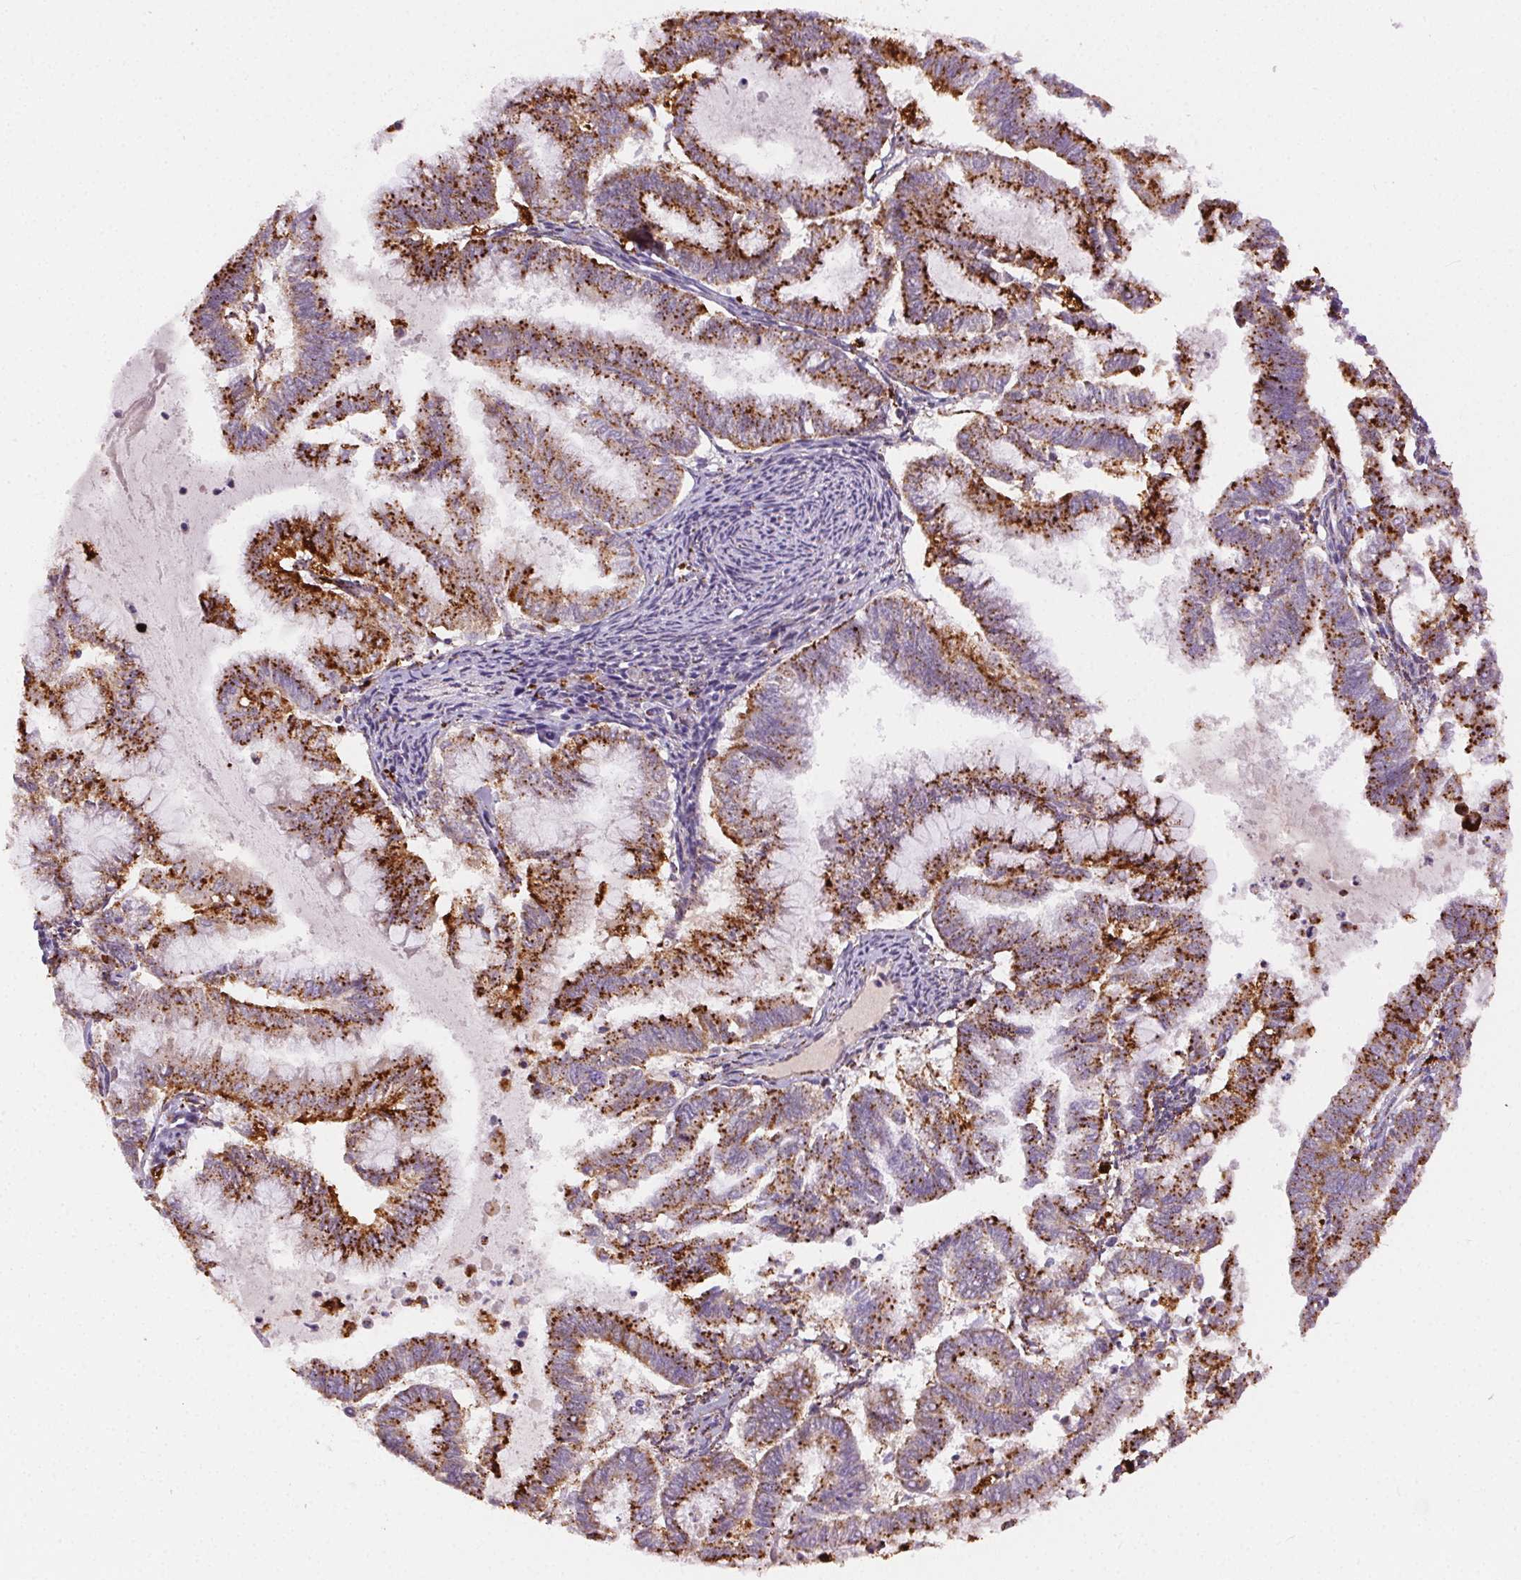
{"staining": {"intensity": "strong", "quantity": "25%-75%", "location": "cytoplasmic/membranous"}, "tissue": "endometrial cancer", "cell_type": "Tumor cells", "image_type": "cancer", "snomed": [{"axis": "morphology", "description": "Adenocarcinoma, NOS"}, {"axis": "topography", "description": "Endometrium"}], "caption": "Immunohistochemical staining of human endometrial cancer exhibits high levels of strong cytoplasmic/membranous positivity in approximately 25%-75% of tumor cells.", "gene": "SCPEP1", "patient": {"sex": "female", "age": 79}}